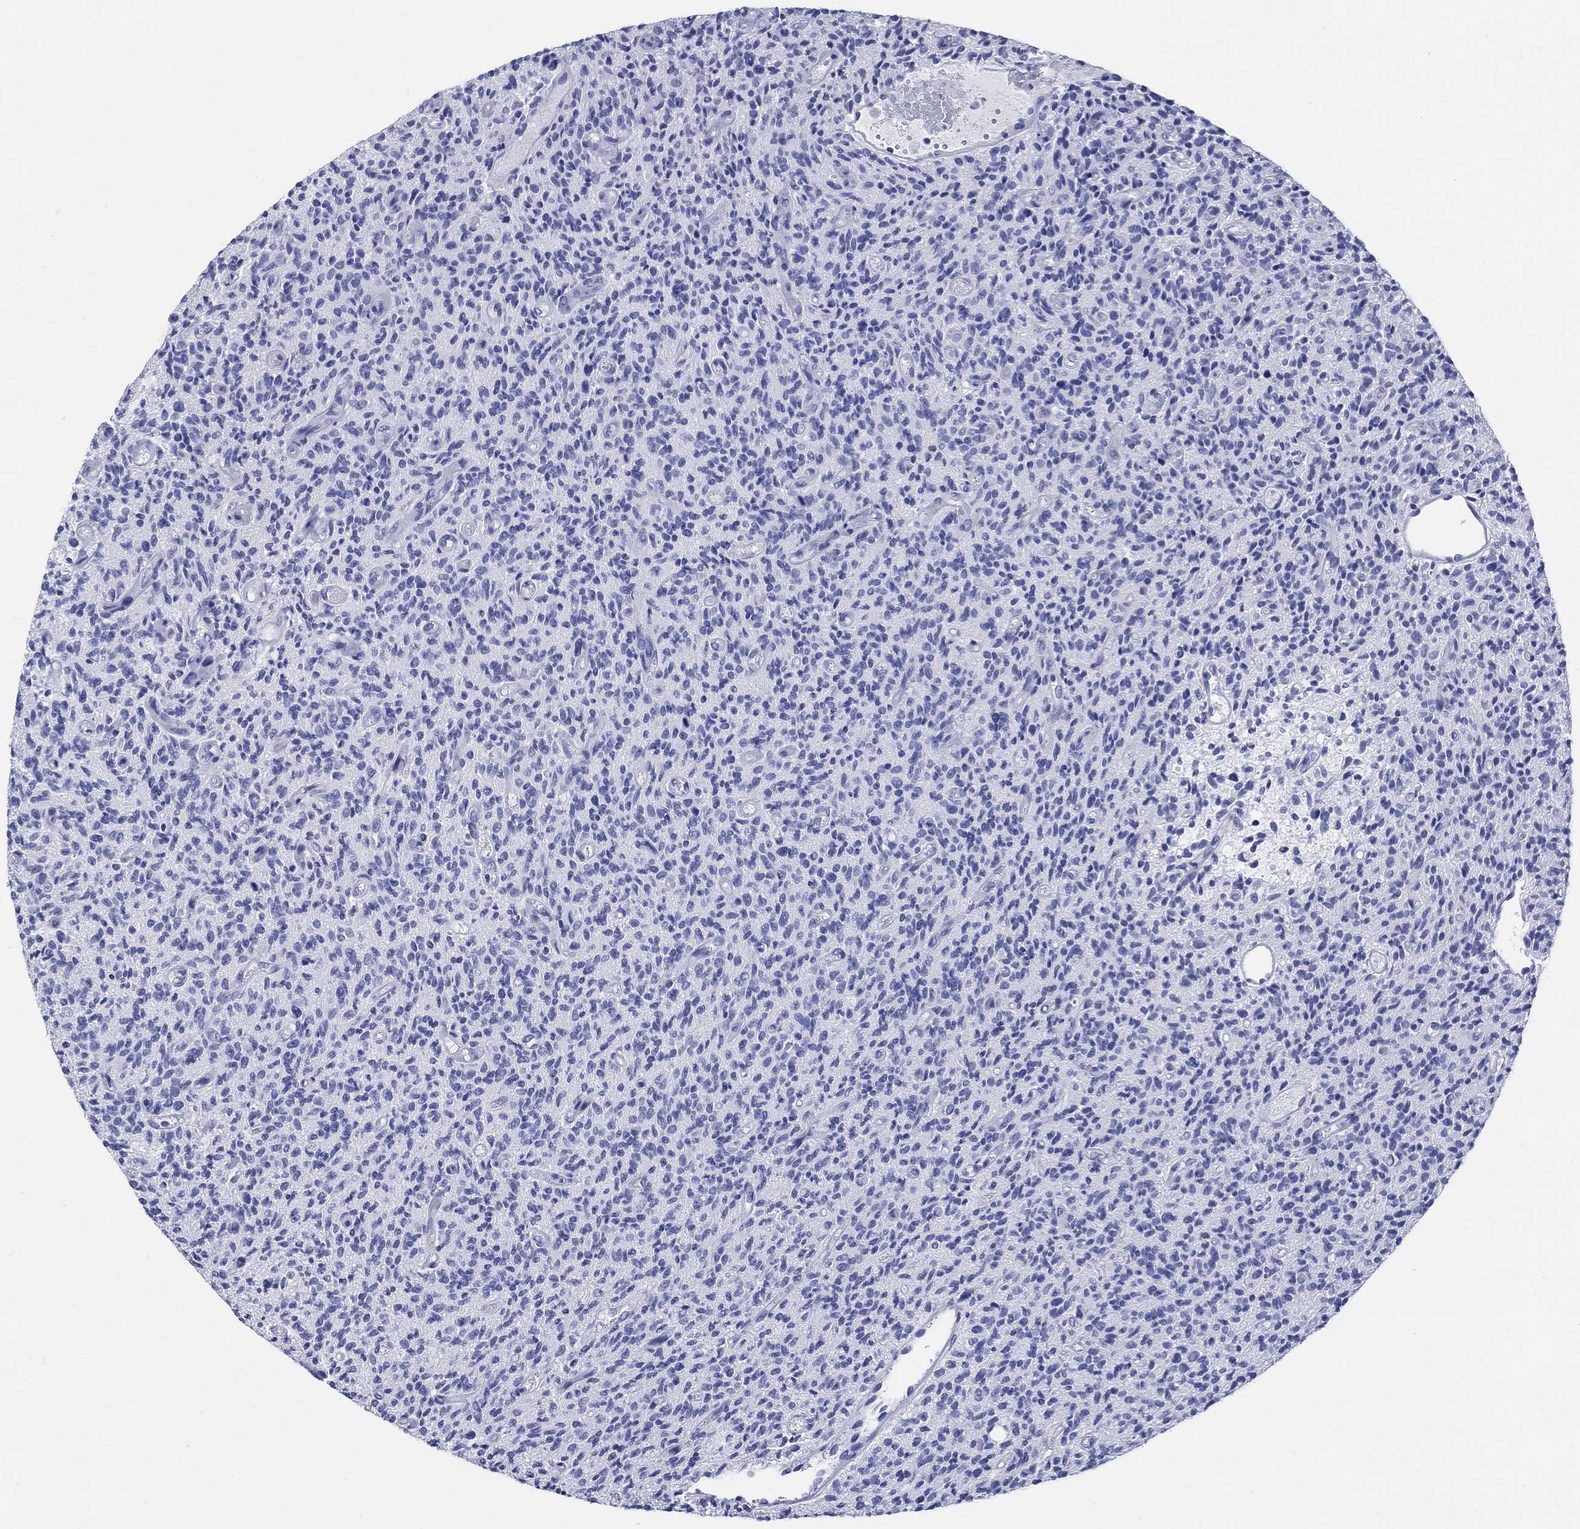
{"staining": {"intensity": "negative", "quantity": "none", "location": "none"}, "tissue": "glioma", "cell_type": "Tumor cells", "image_type": "cancer", "snomed": [{"axis": "morphology", "description": "Glioma, malignant, High grade"}, {"axis": "topography", "description": "Brain"}], "caption": "Immunohistochemical staining of human glioma displays no significant staining in tumor cells.", "gene": "CRYGS", "patient": {"sex": "male", "age": 64}}